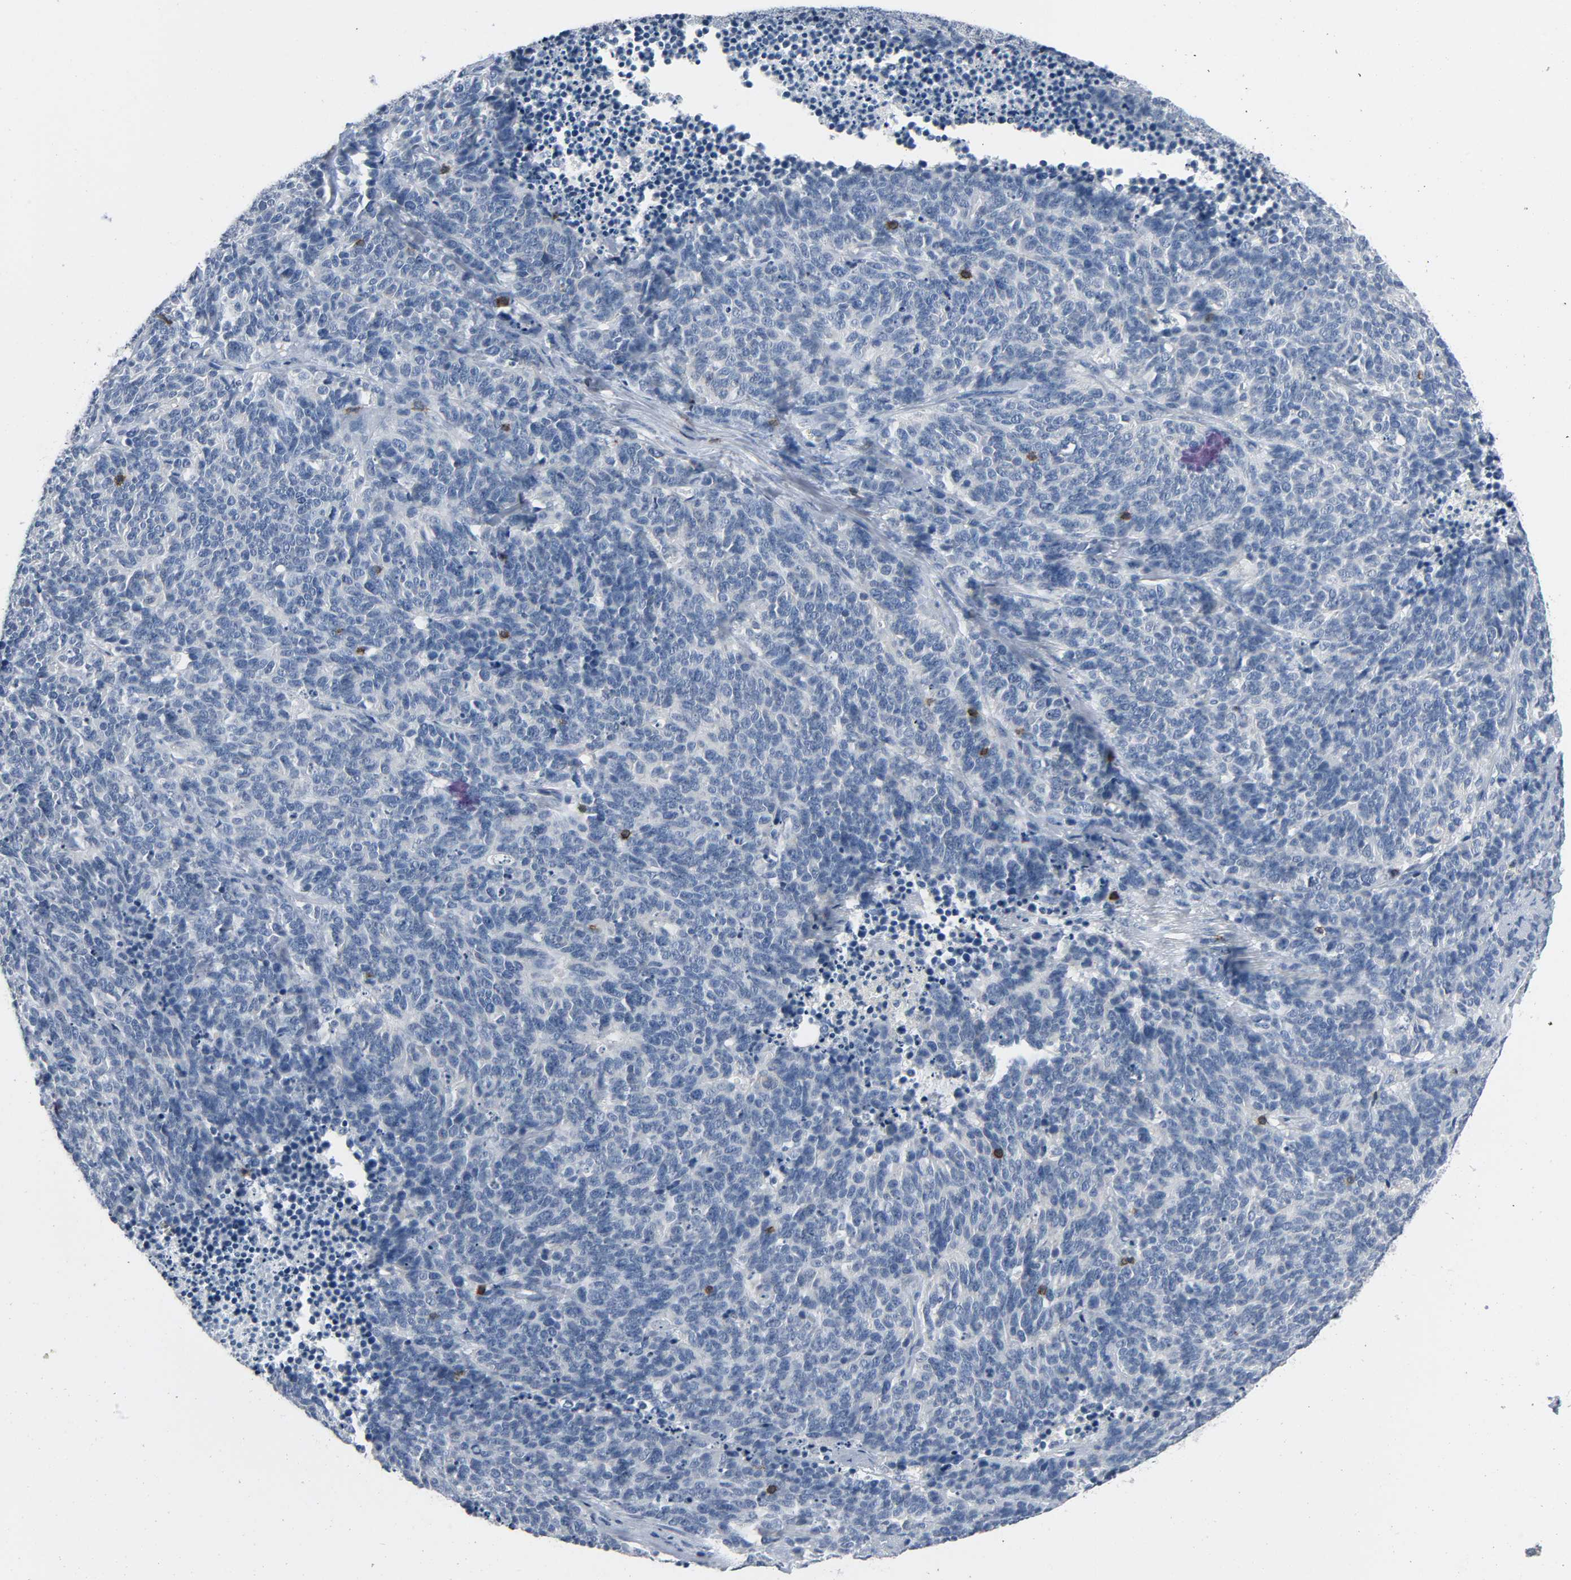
{"staining": {"intensity": "negative", "quantity": "none", "location": "none"}, "tissue": "lung cancer", "cell_type": "Tumor cells", "image_type": "cancer", "snomed": [{"axis": "morphology", "description": "Neoplasm, malignant, NOS"}, {"axis": "topography", "description": "Lung"}], "caption": "This is an immunohistochemistry (IHC) photomicrograph of human lung neoplasm (malignant). There is no expression in tumor cells.", "gene": "LCK", "patient": {"sex": "female", "age": 58}}